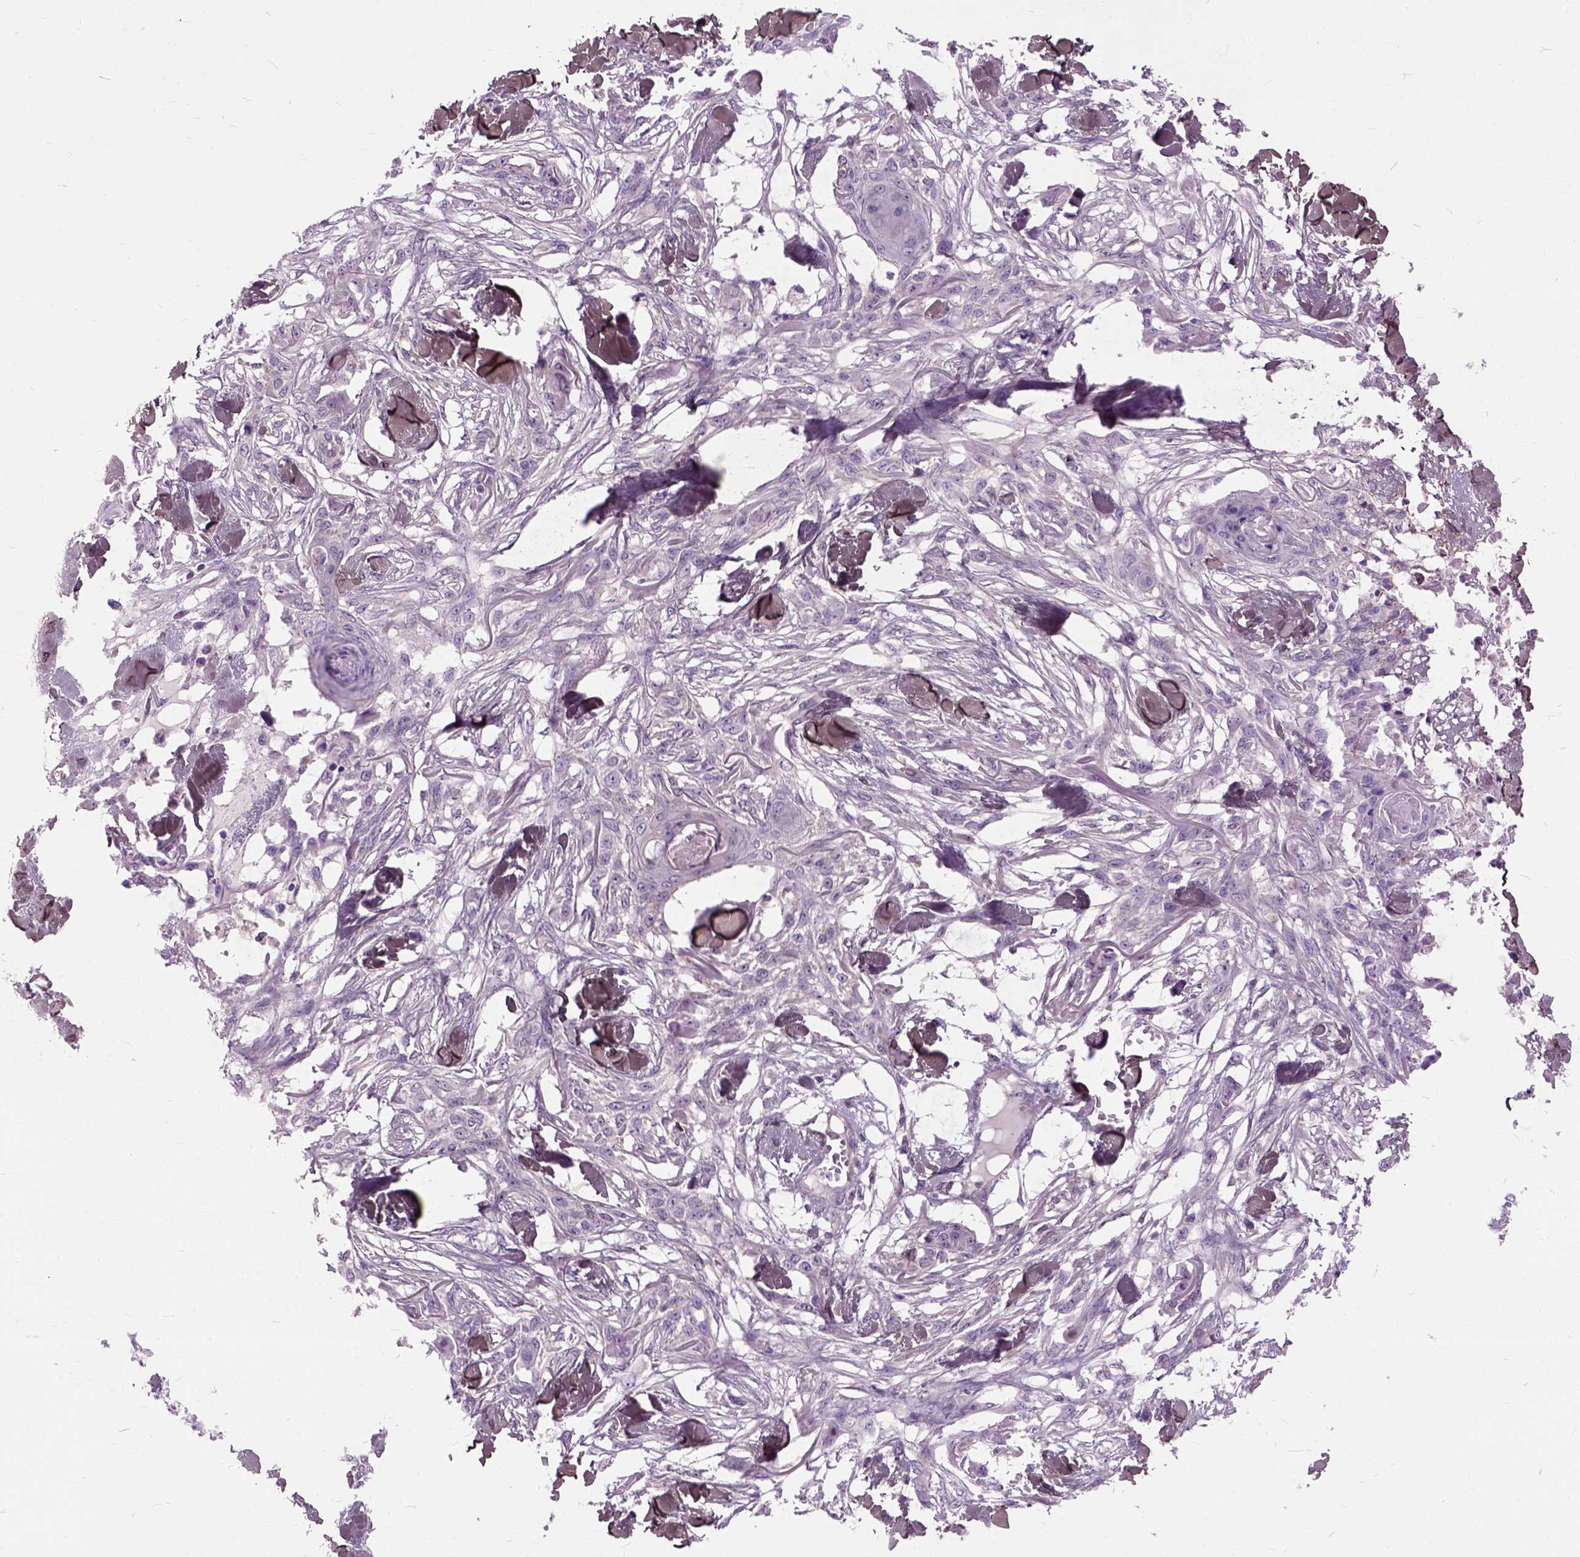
{"staining": {"intensity": "negative", "quantity": "none", "location": "none"}, "tissue": "skin cancer", "cell_type": "Tumor cells", "image_type": "cancer", "snomed": [{"axis": "morphology", "description": "Squamous cell carcinoma, NOS"}, {"axis": "topography", "description": "Skin"}], "caption": "DAB (3,3'-diaminobenzidine) immunohistochemical staining of human skin cancer demonstrates no significant staining in tumor cells.", "gene": "MAPT", "patient": {"sex": "female", "age": 59}}